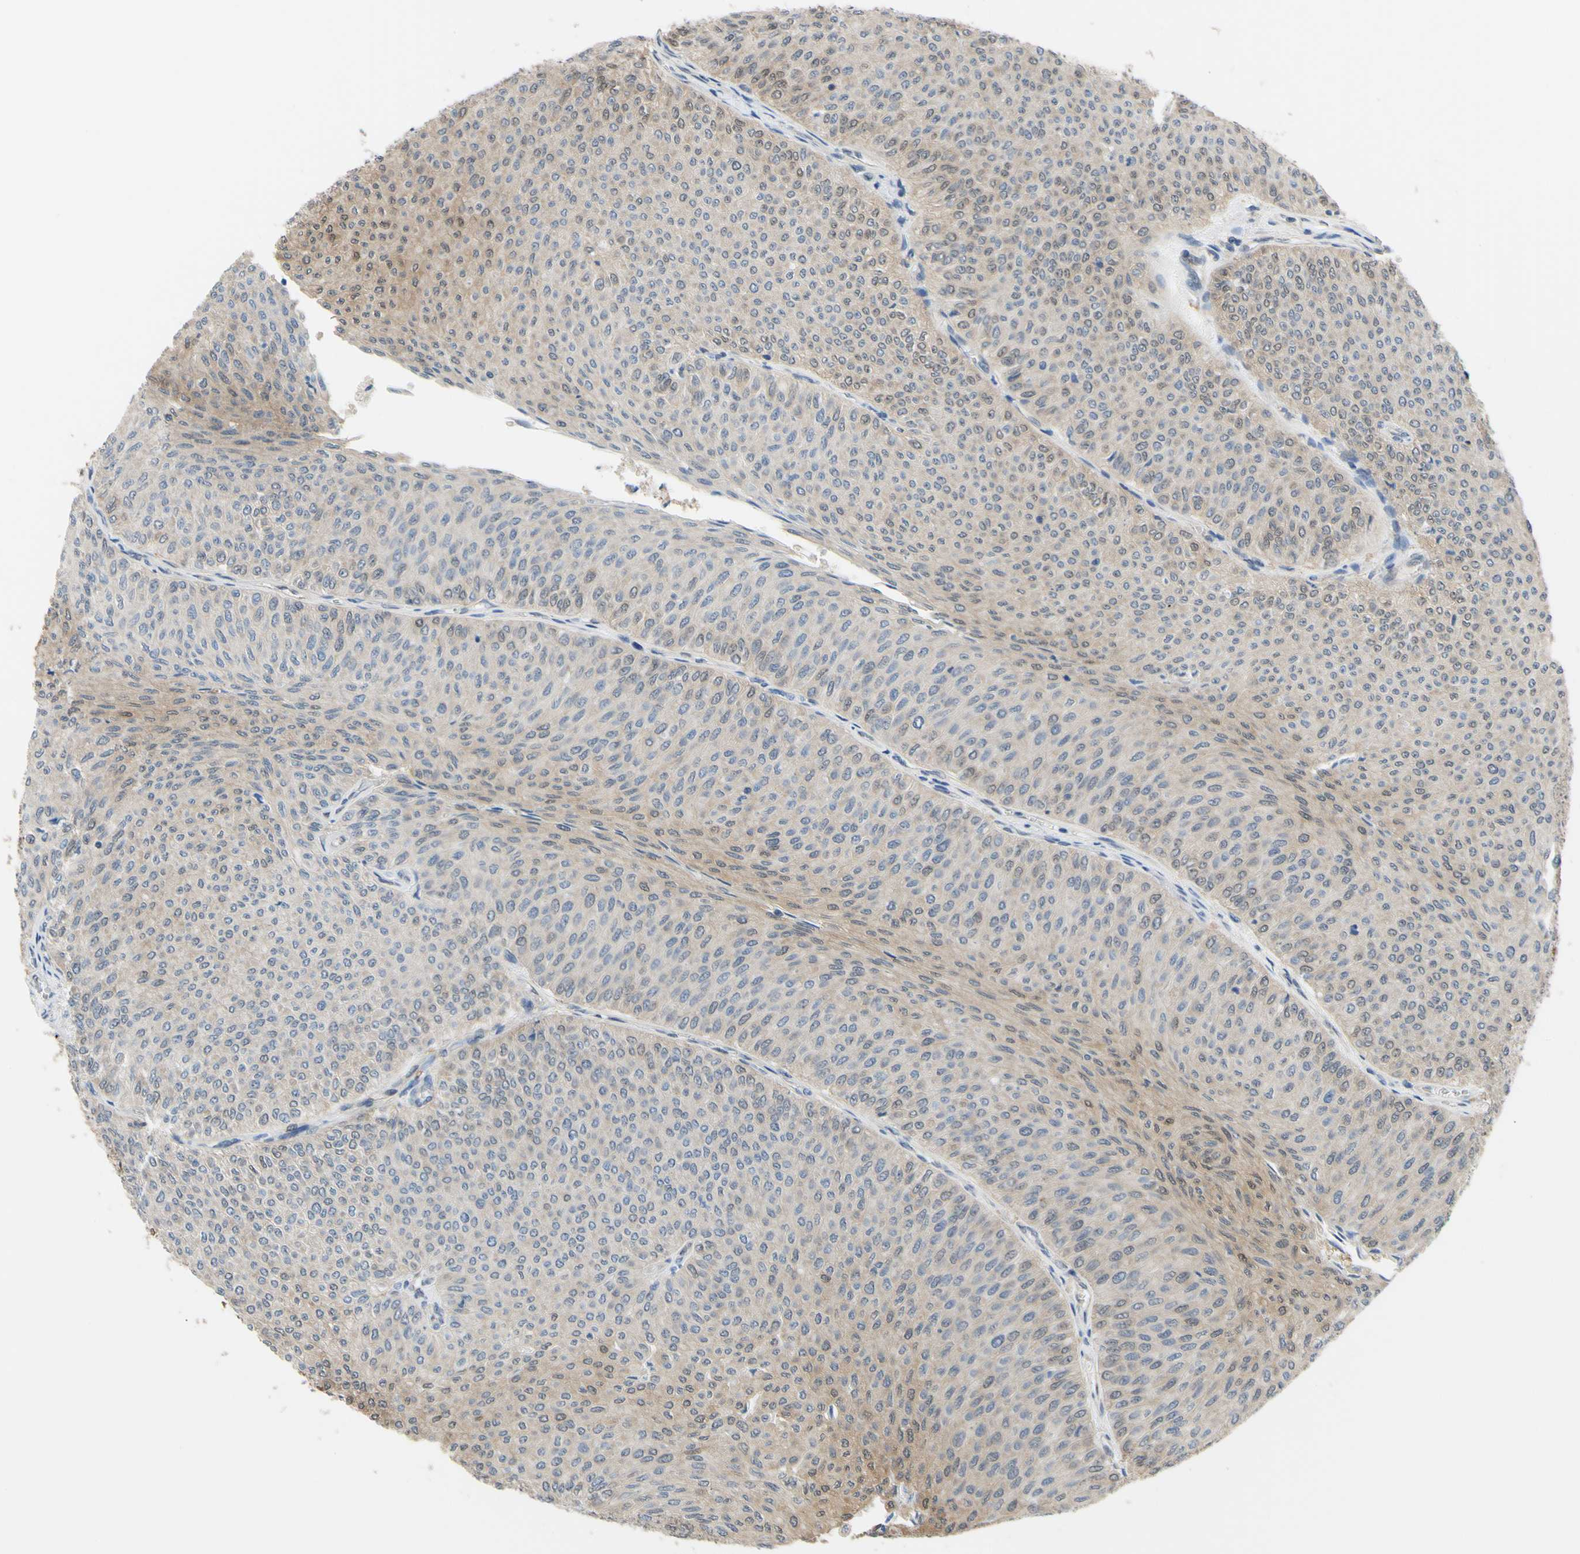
{"staining": {"intensity": "moderate", "quantity": ">75%", "location": "cytoplasmic/membranous"}, "tissue": "urothelial cancer", "cell_type": "Tumor cells", "image_type": "cancer", "snomed": [{"axis": "morphology", "description": "Urothelial carcinoma, Low grade"}, {"axis": "topography", "description": "Urinary bladder"}], "caption": "Protein staining exhibits moderate cytoplasmic/membranous positivity in about >75% of tumor cells in urothelial carcinoma (low-grade).", "gene": "UPK3B", "patient": {"sex": "male", "age": 78}}